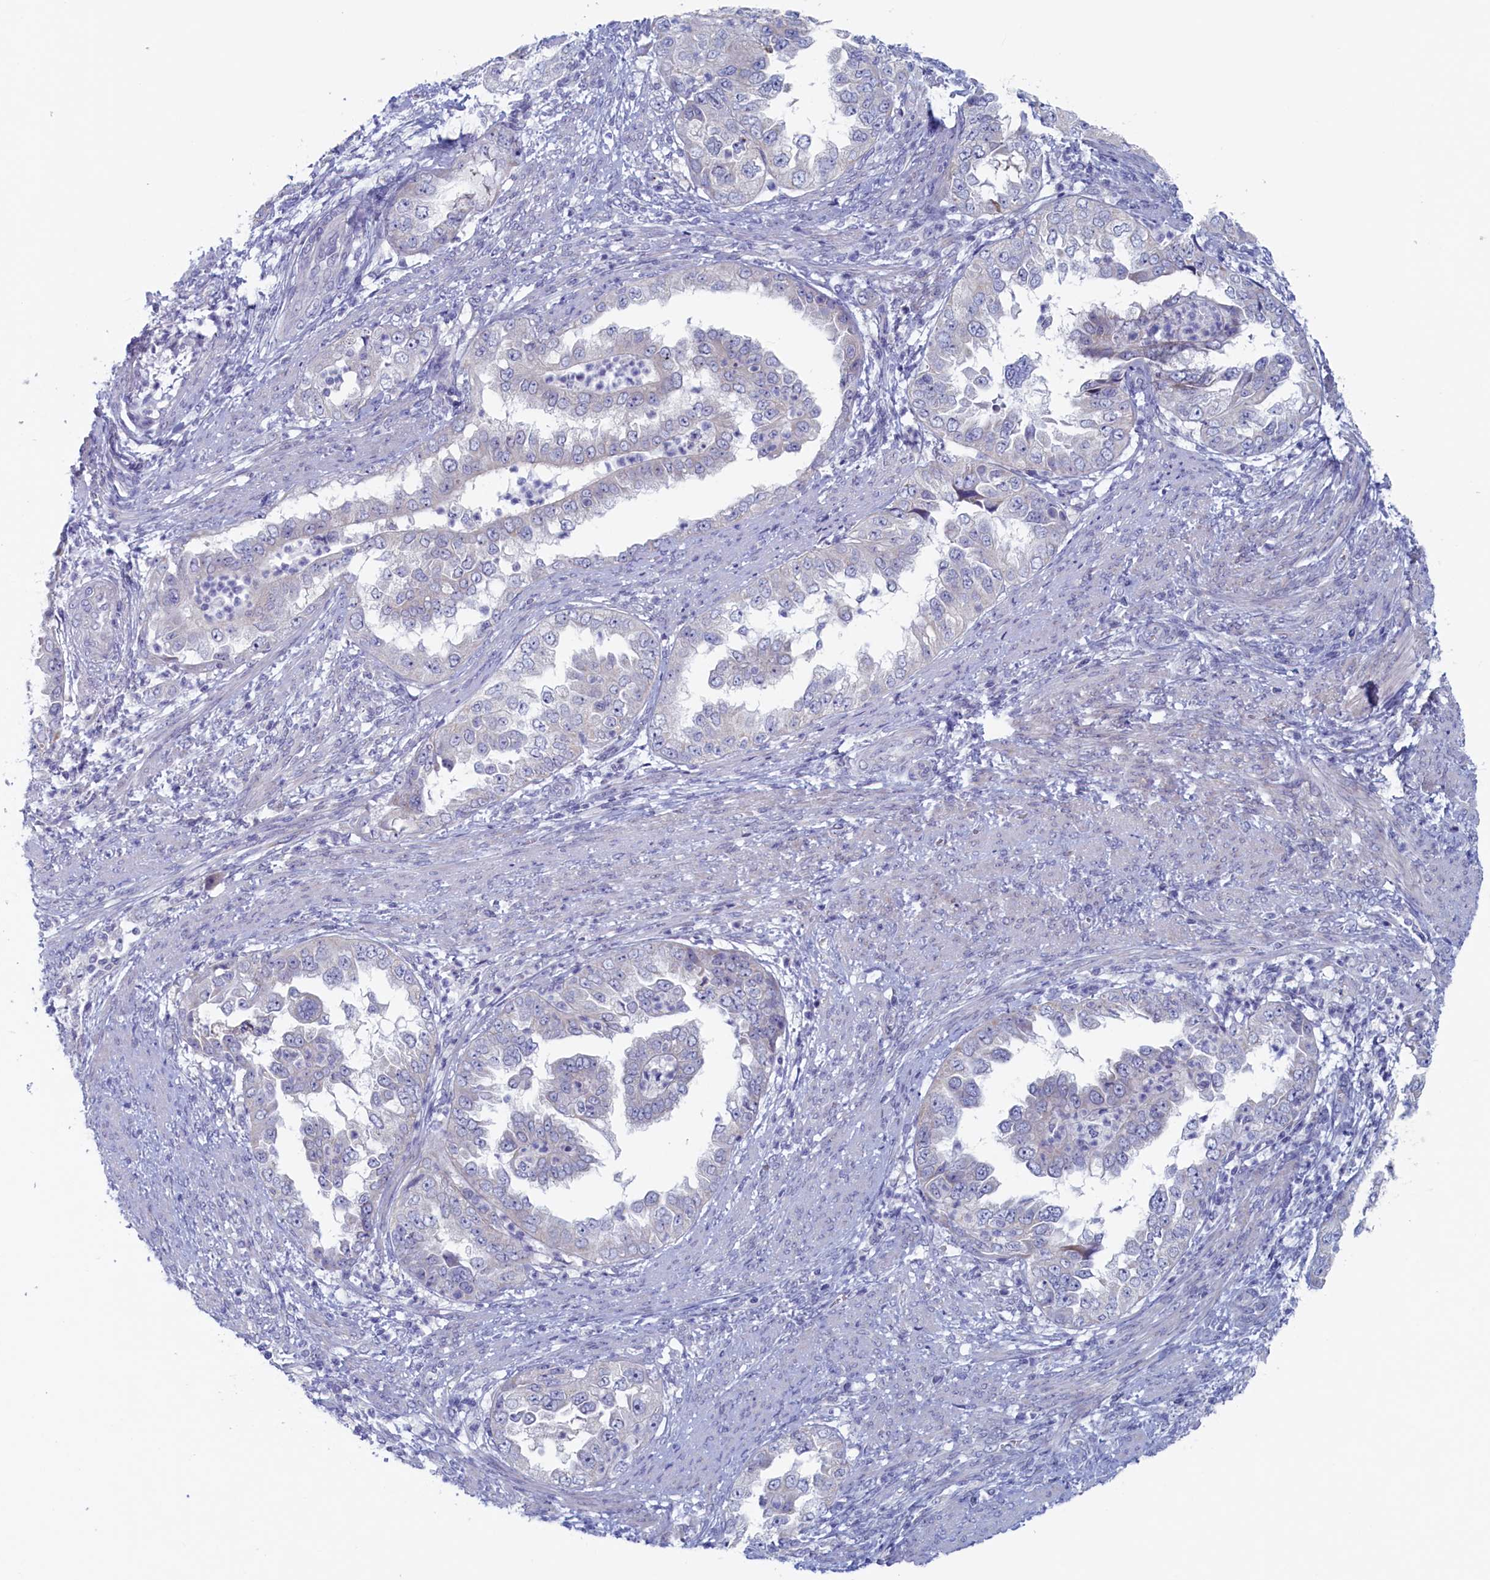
{"staining": {"intensity": "negative", "quantity": "none", "location": "none"}, "tissue": "endometrial cancer", "cell_type": "Tumor cells", "image_type": "cancer", "snomed": [{"axis": "morphology", "description": "Adenocarcinoma, NOS"}, {"axis": "topography", "description": "Endometrium"}], "caption": "DAB immunohistochemical staining of human endometrial cancer (adenocarcinoma) demonstrates no significant staining in tumor cells. (Brightfield microscopy of DAB immunohistochemistry at high magnification).", "gene": "WDR76", "patient": {"sex": "female", "age": 85}}